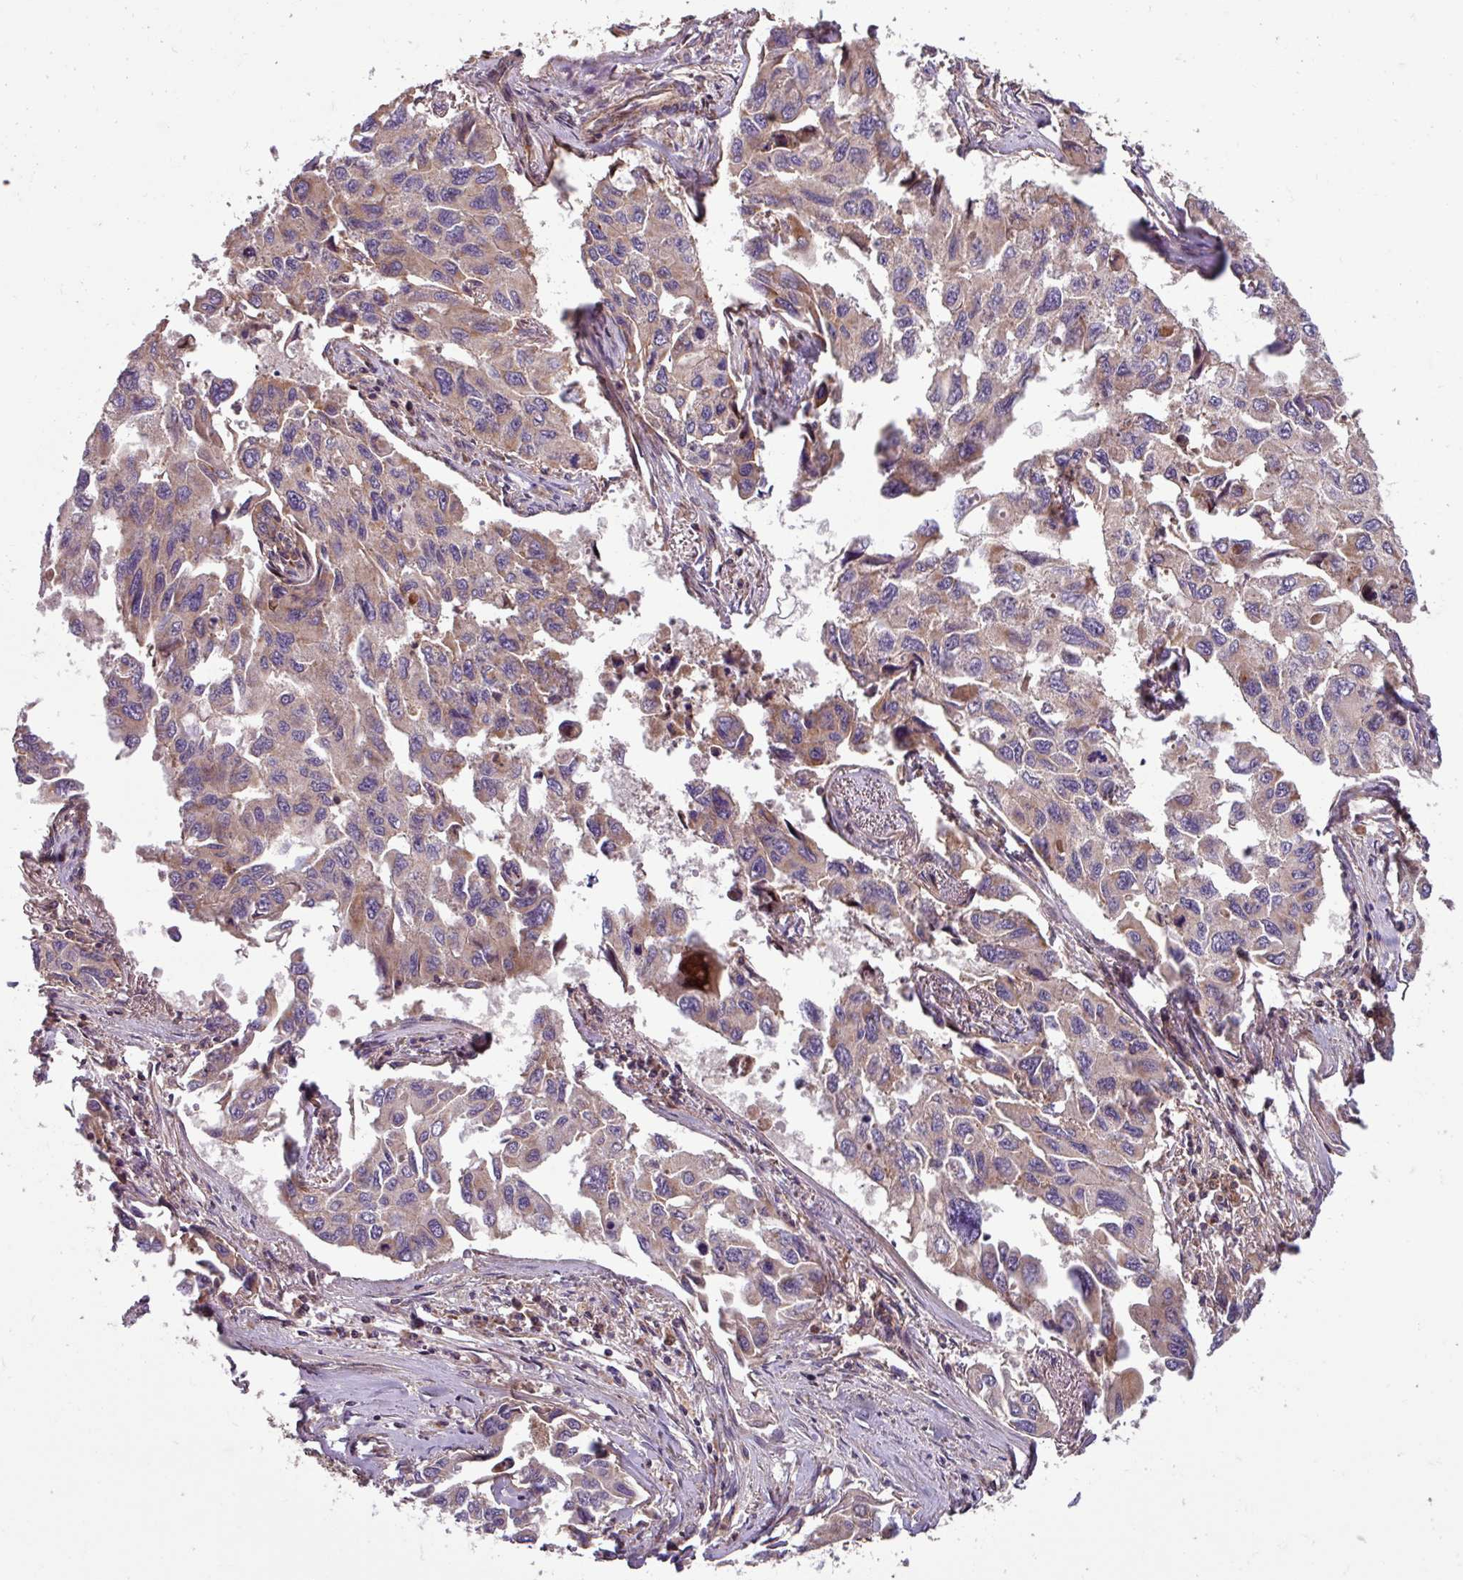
{"staining": {"intensity": "weak", "quantity": "<25%", "location": "cytoplasmic/membranous"}, "tissue": "lung cancer", "cell_type": "Tumor cells", "image_type": "cancer", "snomed": [{"axis": "morphology", "description": "Adenocarcinoma, NOS"}, {"axis": "topography", "description": "Lung"}], "caption": "High power microscopy histopathology image of an IHC image of lung cancer, revealing no significant expression in tumor cells.", "gene": "PLEKHD1", "patient": {"sex": "male", "age": 64}}